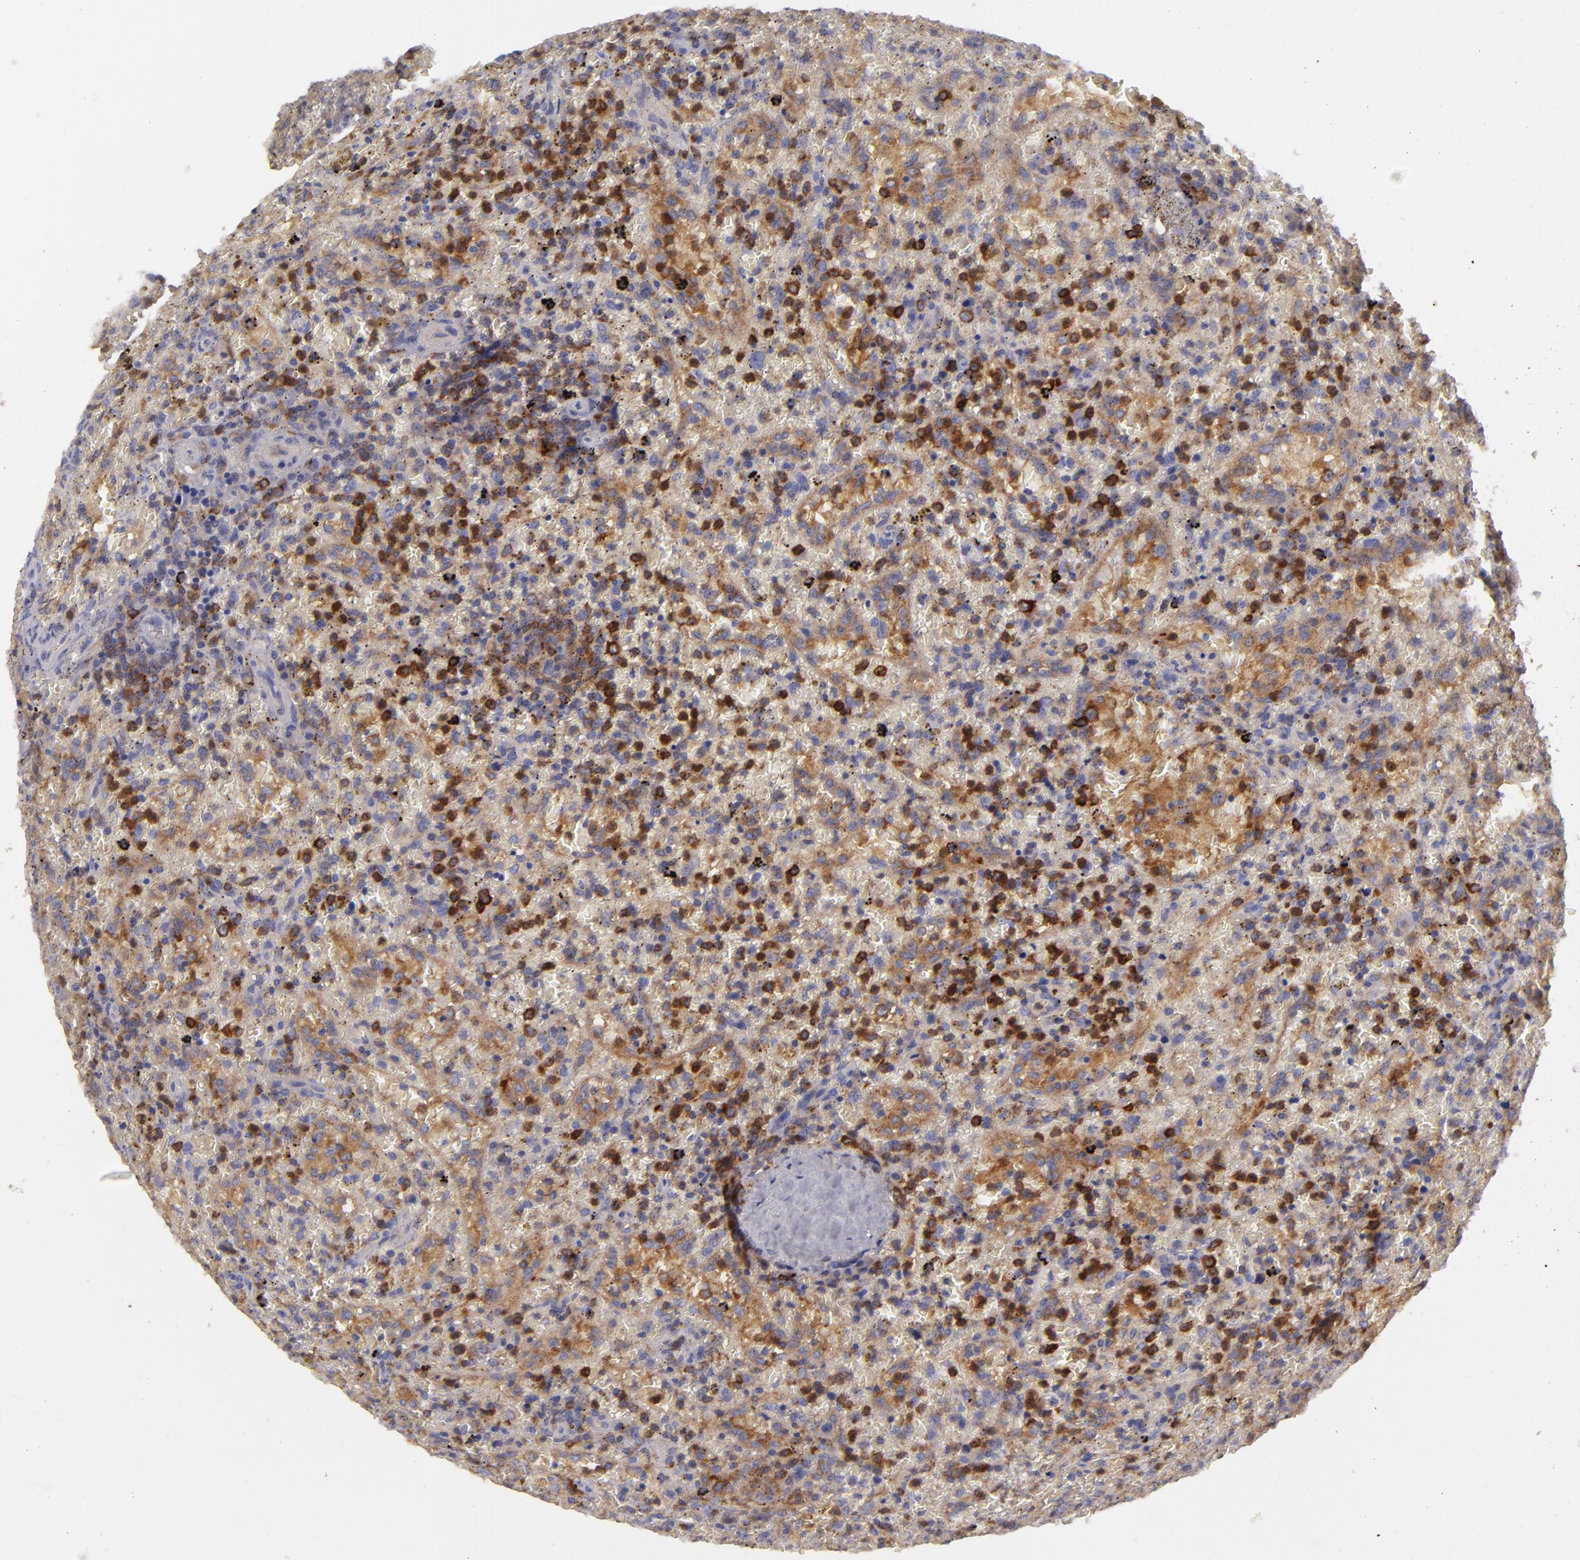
{"staining": {"intensity": "strong", "quantity": "25%-75%", "location": "cytoplasmic/membranous"}, "tissue": "lymphoma", "cell_type": "Tumor cells", "image_type": "cancer", "snomed": [{"axis": "morphology", "description": "Malignant lymphoma, non-Hodgkin's type, High grade"}, {"axis": "topography", "description": "Spleen"}, {"axis": "topography", "description": "Lymph node"}], "caption": "A photomicrograph of lymphoma stained for a protein displays strong cytoplasmic/membranous brown staining in tumor cells.", "gene": "MMP10", "patient": {"sex": "female", "age": 70}}